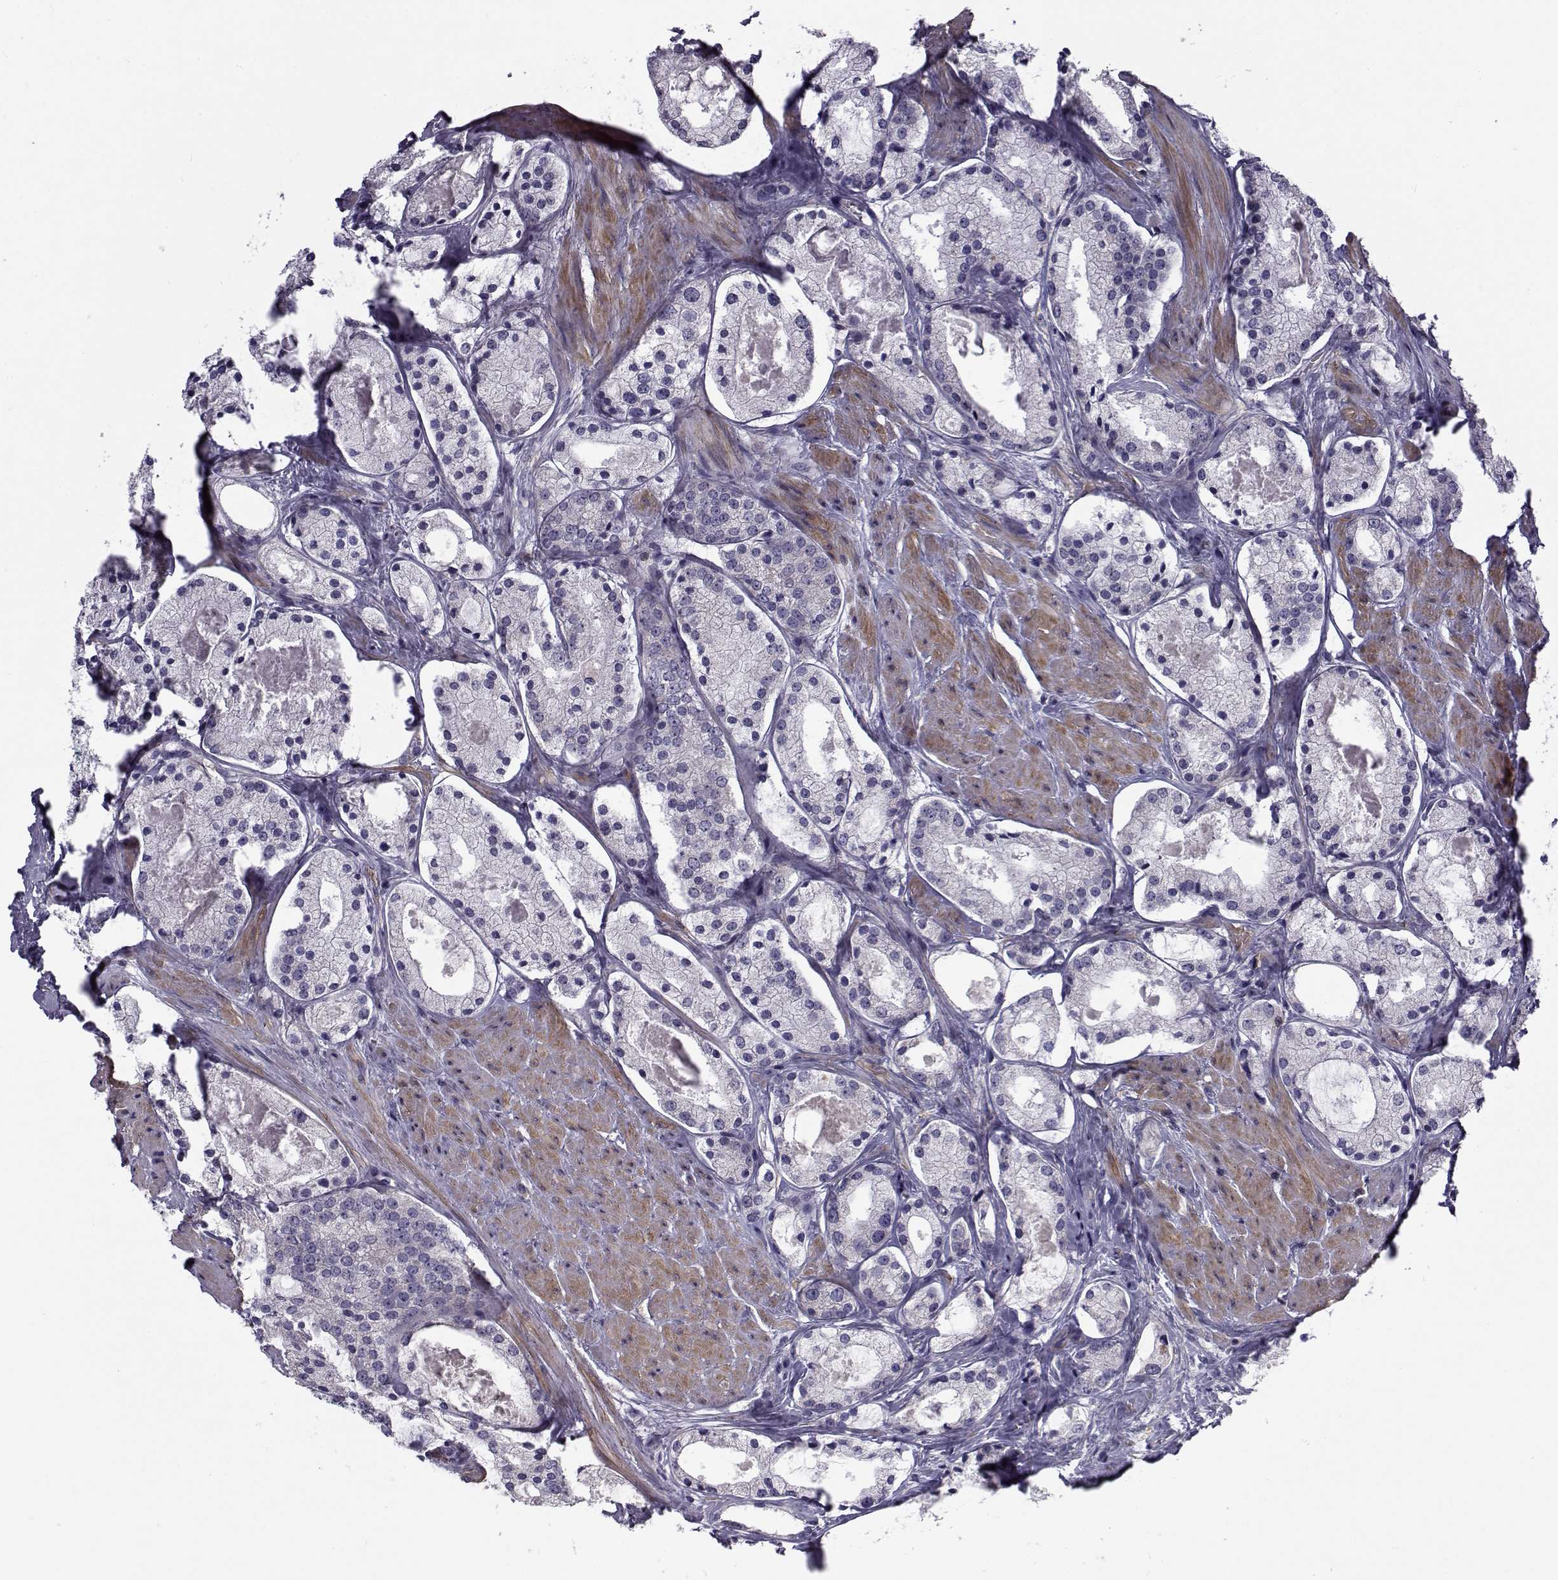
{"staining": {"intensity": "negative", "quantity": "none", "location": "none"}, "tissue": "prostate cancer", "cell_type": "Tumor cells", "image_type": "cancer", "snomed": [{"axis": "morphology", "description": "Adenocarcinoma, NOS"}, {"axis": "morphology", "description": "Adenocarcinoma, High grade"}, {"axis": "topography", "description": "Prostate"}], "caption": "Human prostate cancer stained for a protein using immunohistochemistry reveals no staining in tumor cells.", "gene": "LRRC27", "patient": {"sex": "male", "age": 64}}